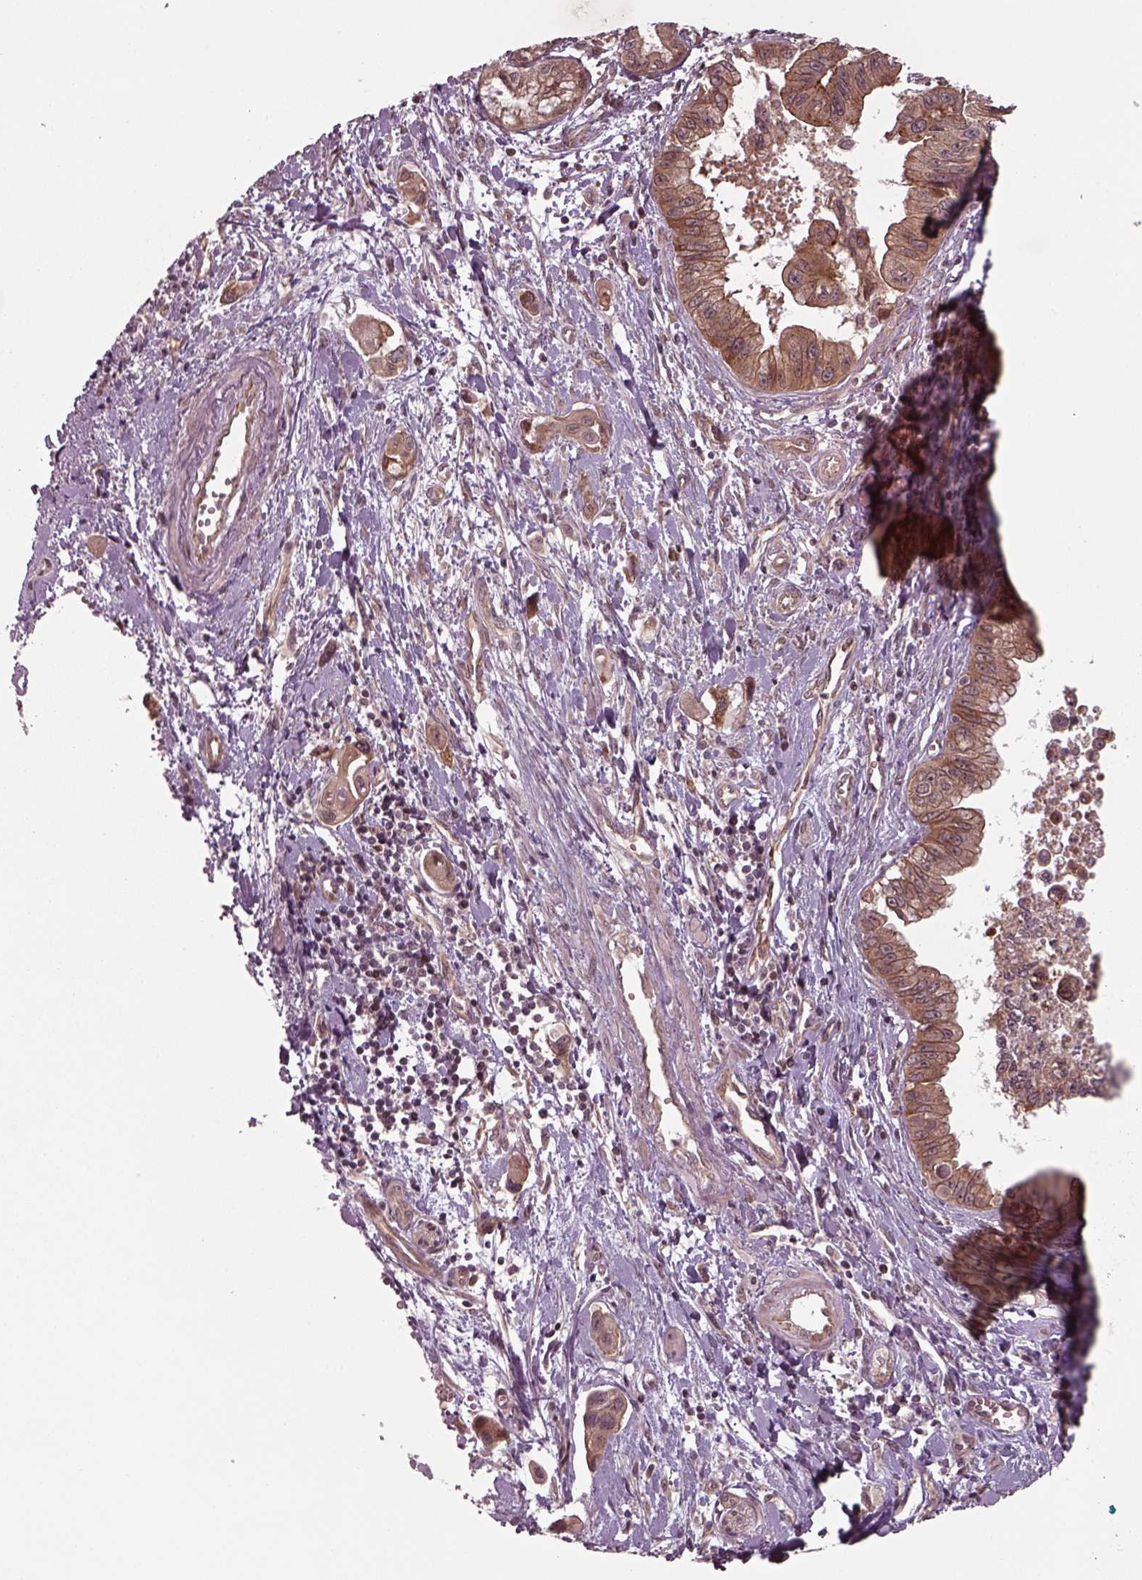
{"staining": {"intensity": "moderate", "quantity": ">75%", "location": "cytoplasmic/membranous"}, "tissue": "pancreatic cancer", "cell_type": "Tumor cells", "image_type": "cancer", "snomed": [{"axis": "morphology", "description": "Adenocarcinoma, NOS"}, {"axis": "topography", "description": "Pancreas"}], "caption": "Tumor cells reveal moderate cytoplasmic/membranous expression in approximately >75% of cells in pancreatic cancer.", "gene": "CHMP3", "patient": {"sex": "male", "age": 60}}